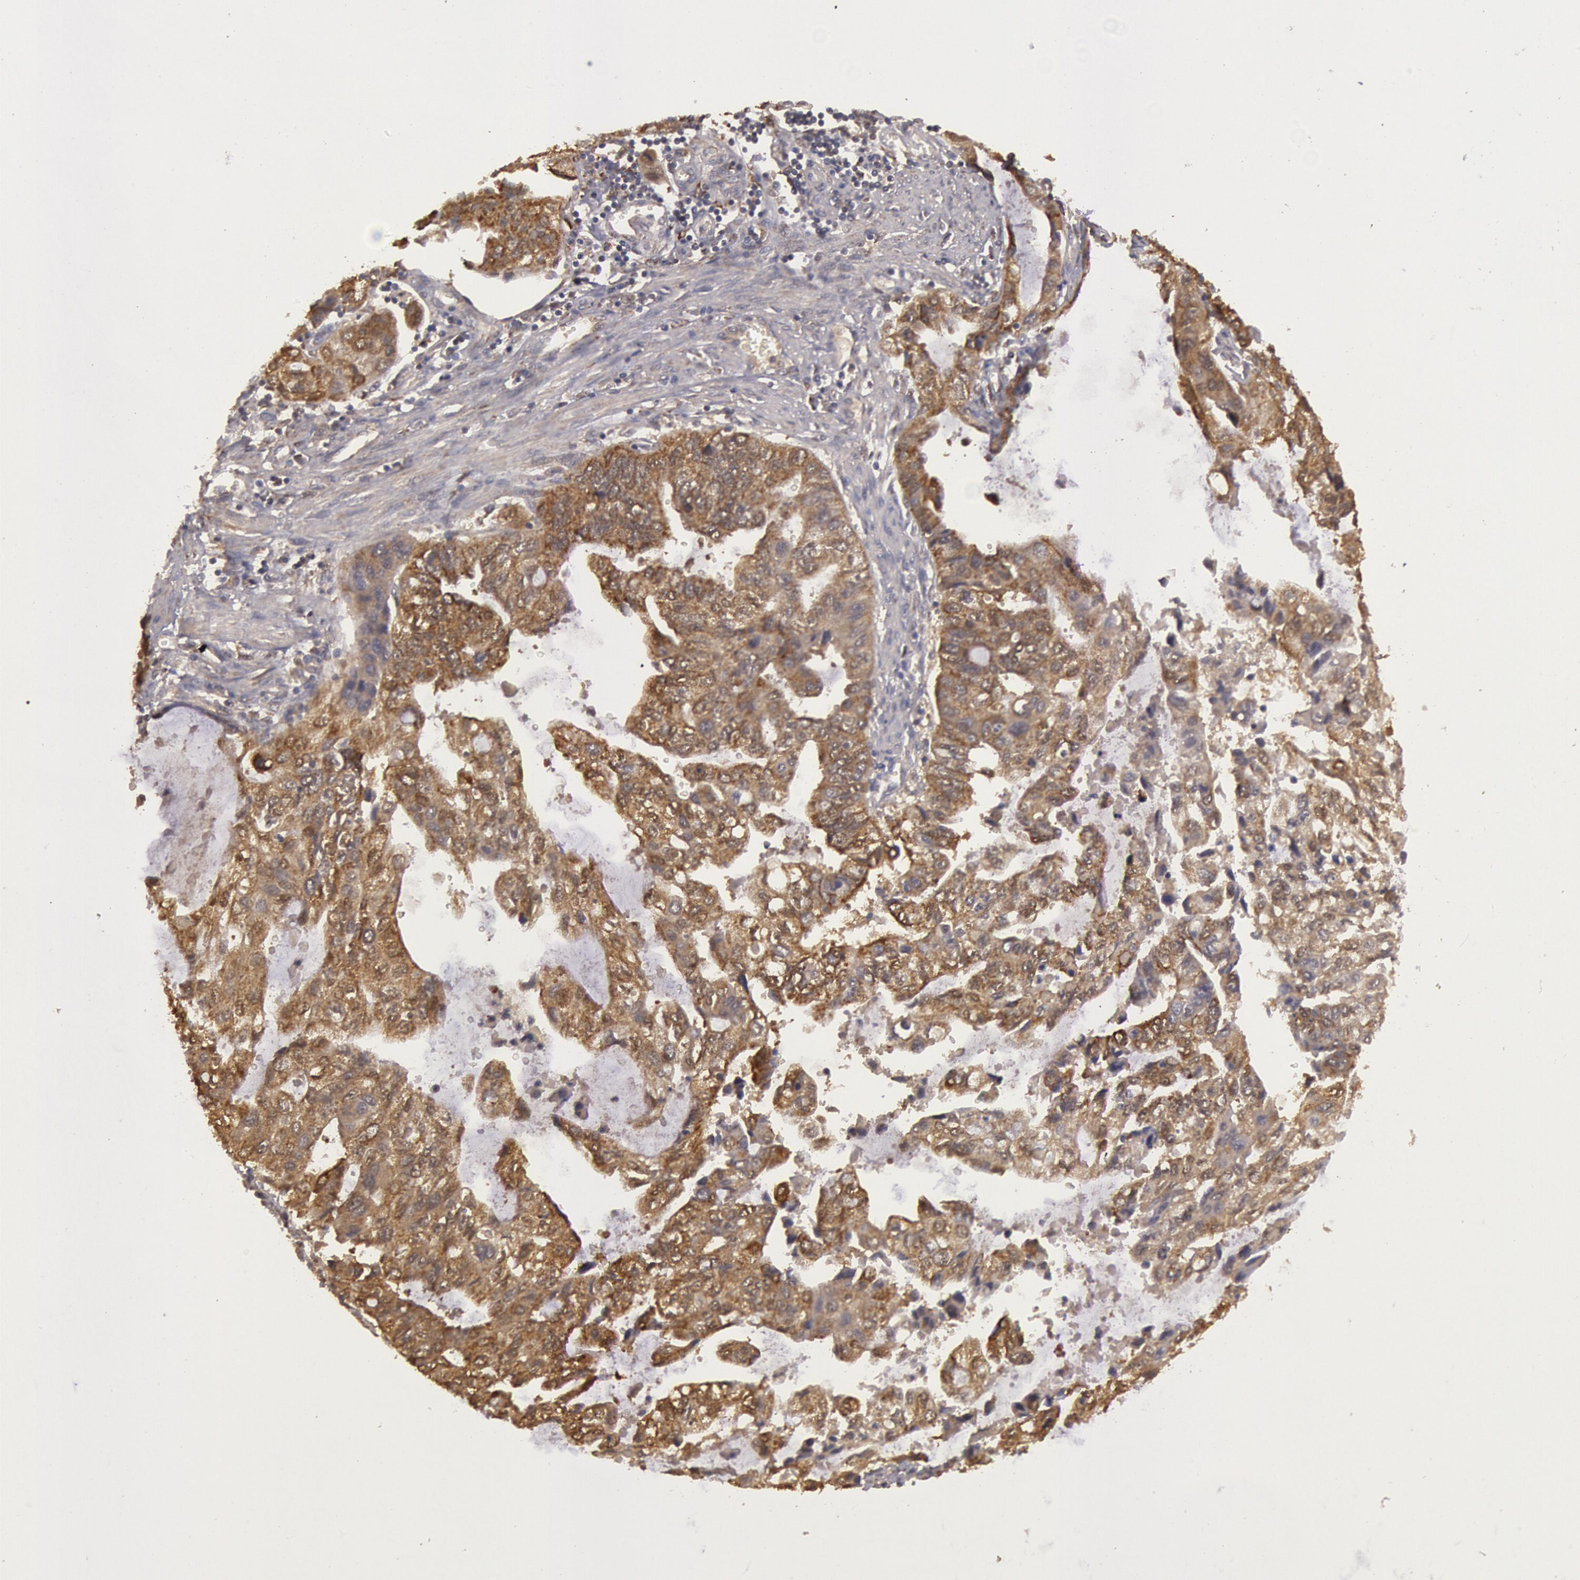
{"staining": {"intensity": "moderate", "quantity": ">75%", "location": "cytoplasmic/membranous"}, "tissue": "stomach cancer", "cell_type": "Tumor cells", "image_type": "cancer", "snomed": [{"axis": "morphology", "description": "Adenocarcinoma, NOS"}, {"axis": "topography", "description": "Stomach, upper"}], "caption": "Approximately >75% of tumor cells in human stomach cancer show moderate cytoplasmic/membranous protein staining as visualized by brown immunohistochemical staining.", "gene": "MPST", "patient": {"sex": "female", "age": 52}}